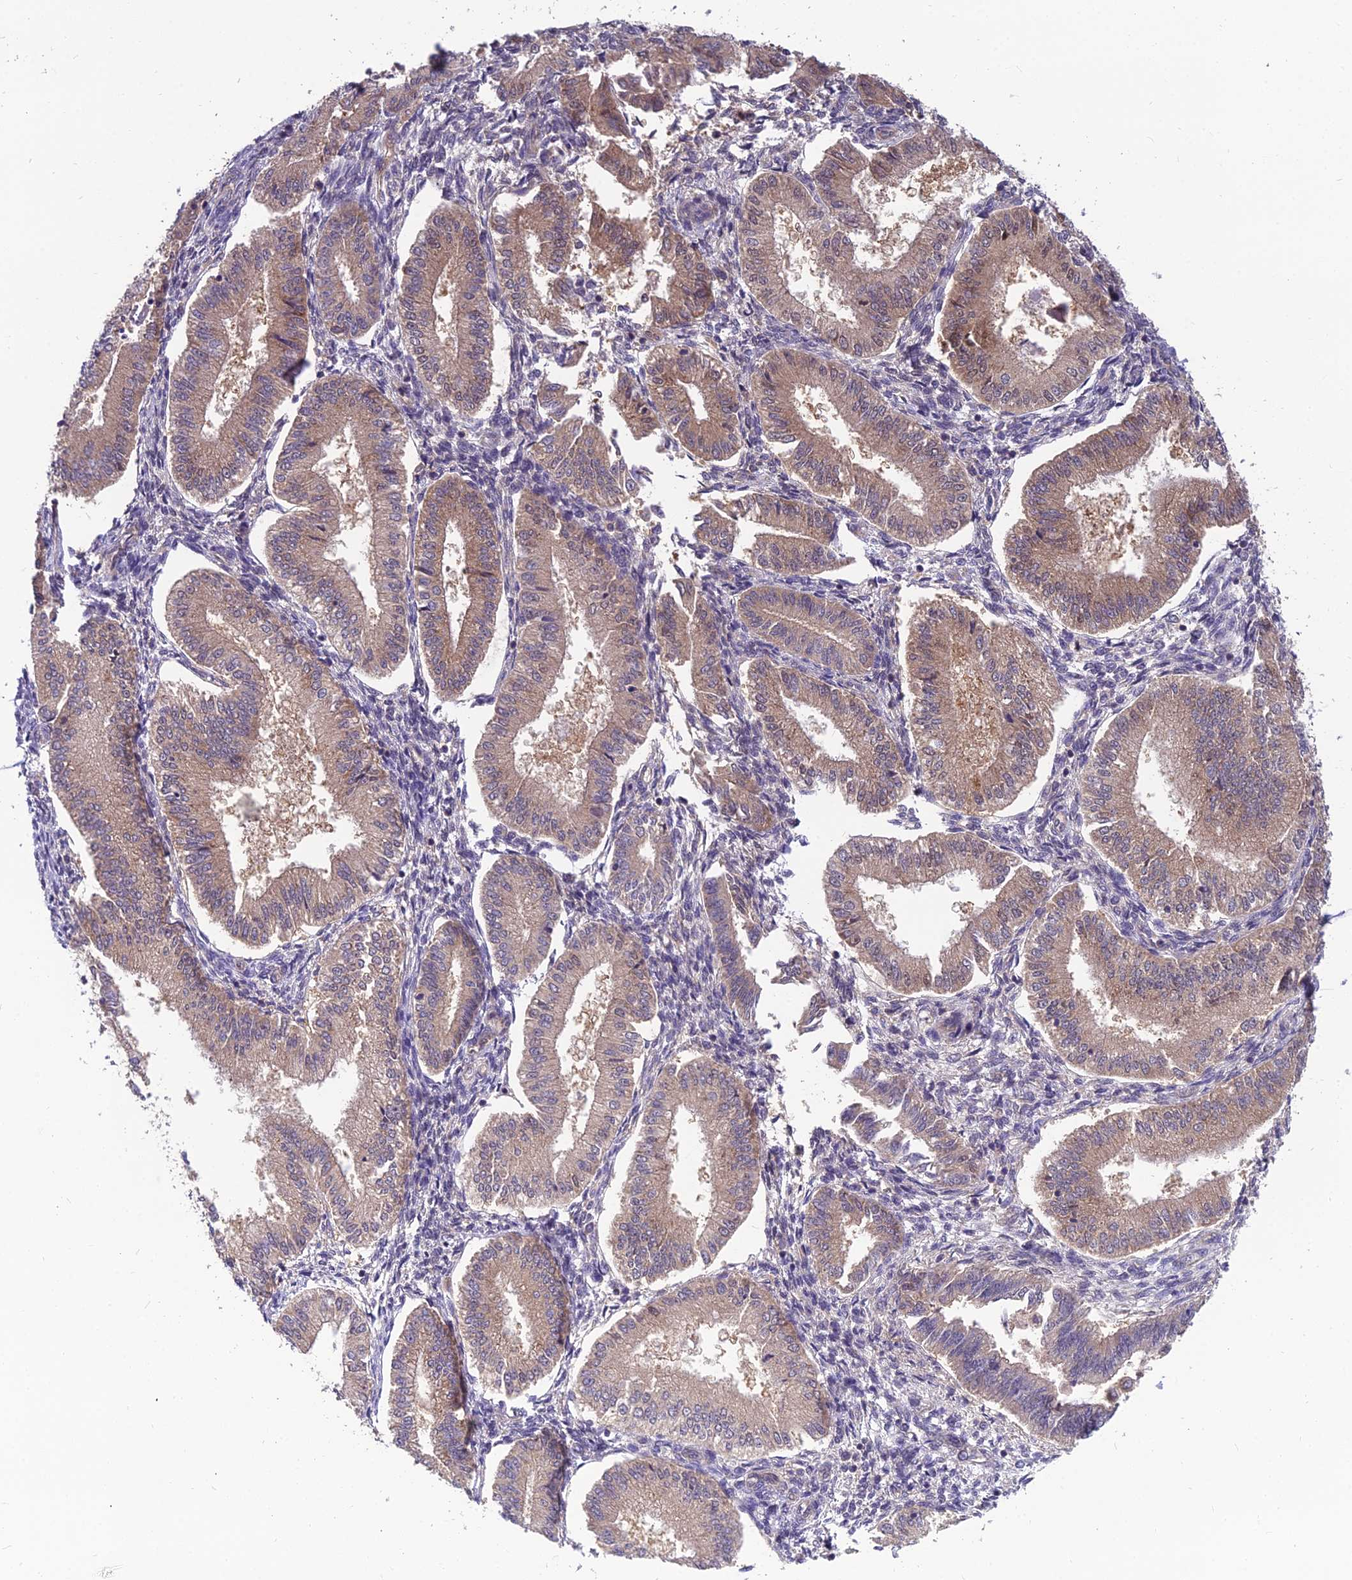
{"staining": {"intensity": "negative", "quantity": "none", "location": "none"}, "tissue": "endometrium", "cell_type": "Cells in endometrial stroma", "image_type": "normal", "snomed": [{"axis": "morphology", "description": "Normal tissue, NOS"}, {"axis": "topography", "description": "Endometrium"}], "caption": "Cells in endometrial stroma are negative for protein expression in unremarkable human endometrium. (DAB IHC with hematoxylin counter stain).", "gene": "MVD", "patient": {"sex": "female", "age": 39}}